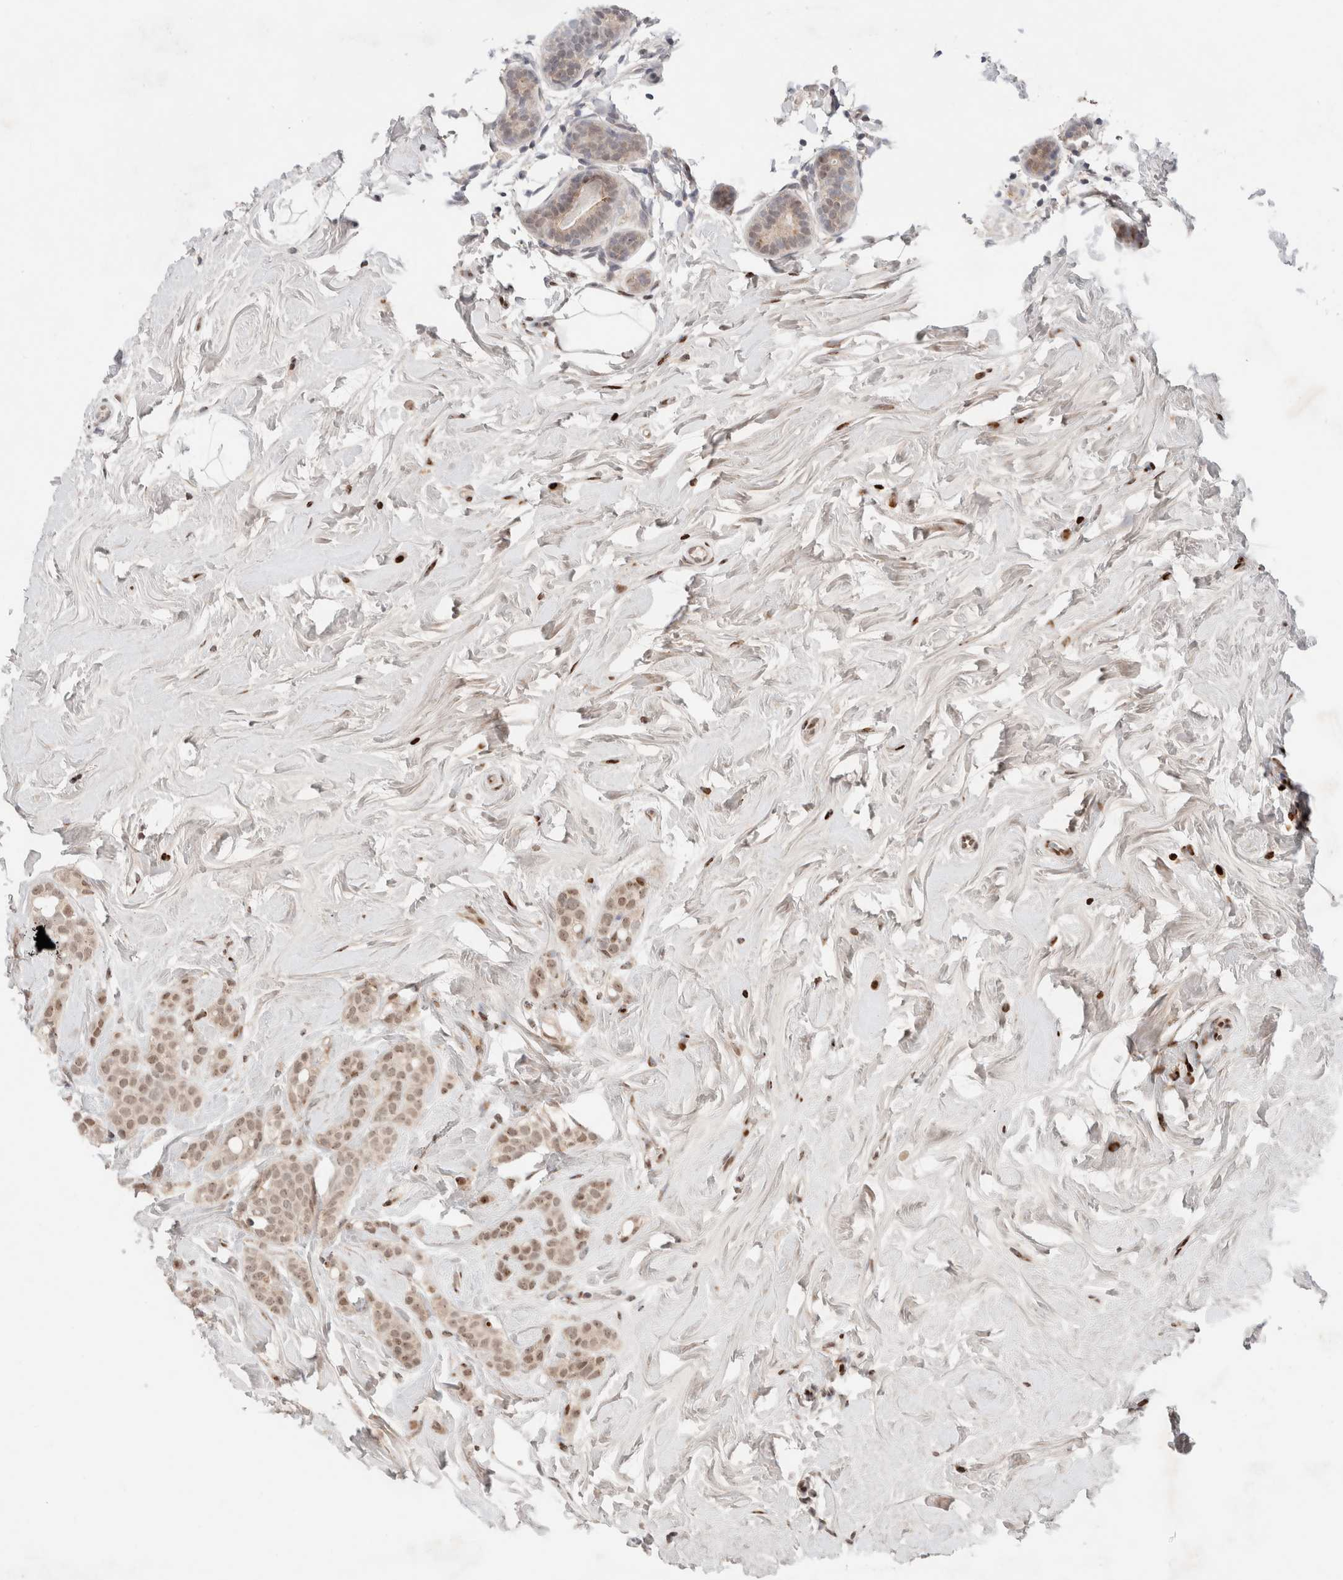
{"staining": {"intensity": "moderate", "quantity": ">75%", "location": "nuclear"}, "tissue": "breast cancer", "cell_type": "Tumor cells", "image_type": "cancer", "snomed": [{"axis": "morphology", "description": "Lobular carcinoma, in situ"}, {"axis": "morphology", "description": "Lobular carcinoma"}, {"axis": "topography", "description": "Breast"}], "caption": "Brown immunohistochemical staining in human lobular carcinoma in situ (breast) displays moderate nuclear expression in approximately >75% of tumor cells. (Stains: DAB in brown, nuclei in blue, Microscopy: brightfield microscopy at high magnification).", "gene": "ERI3", "patient": {"sex": "female", "age": 41}}